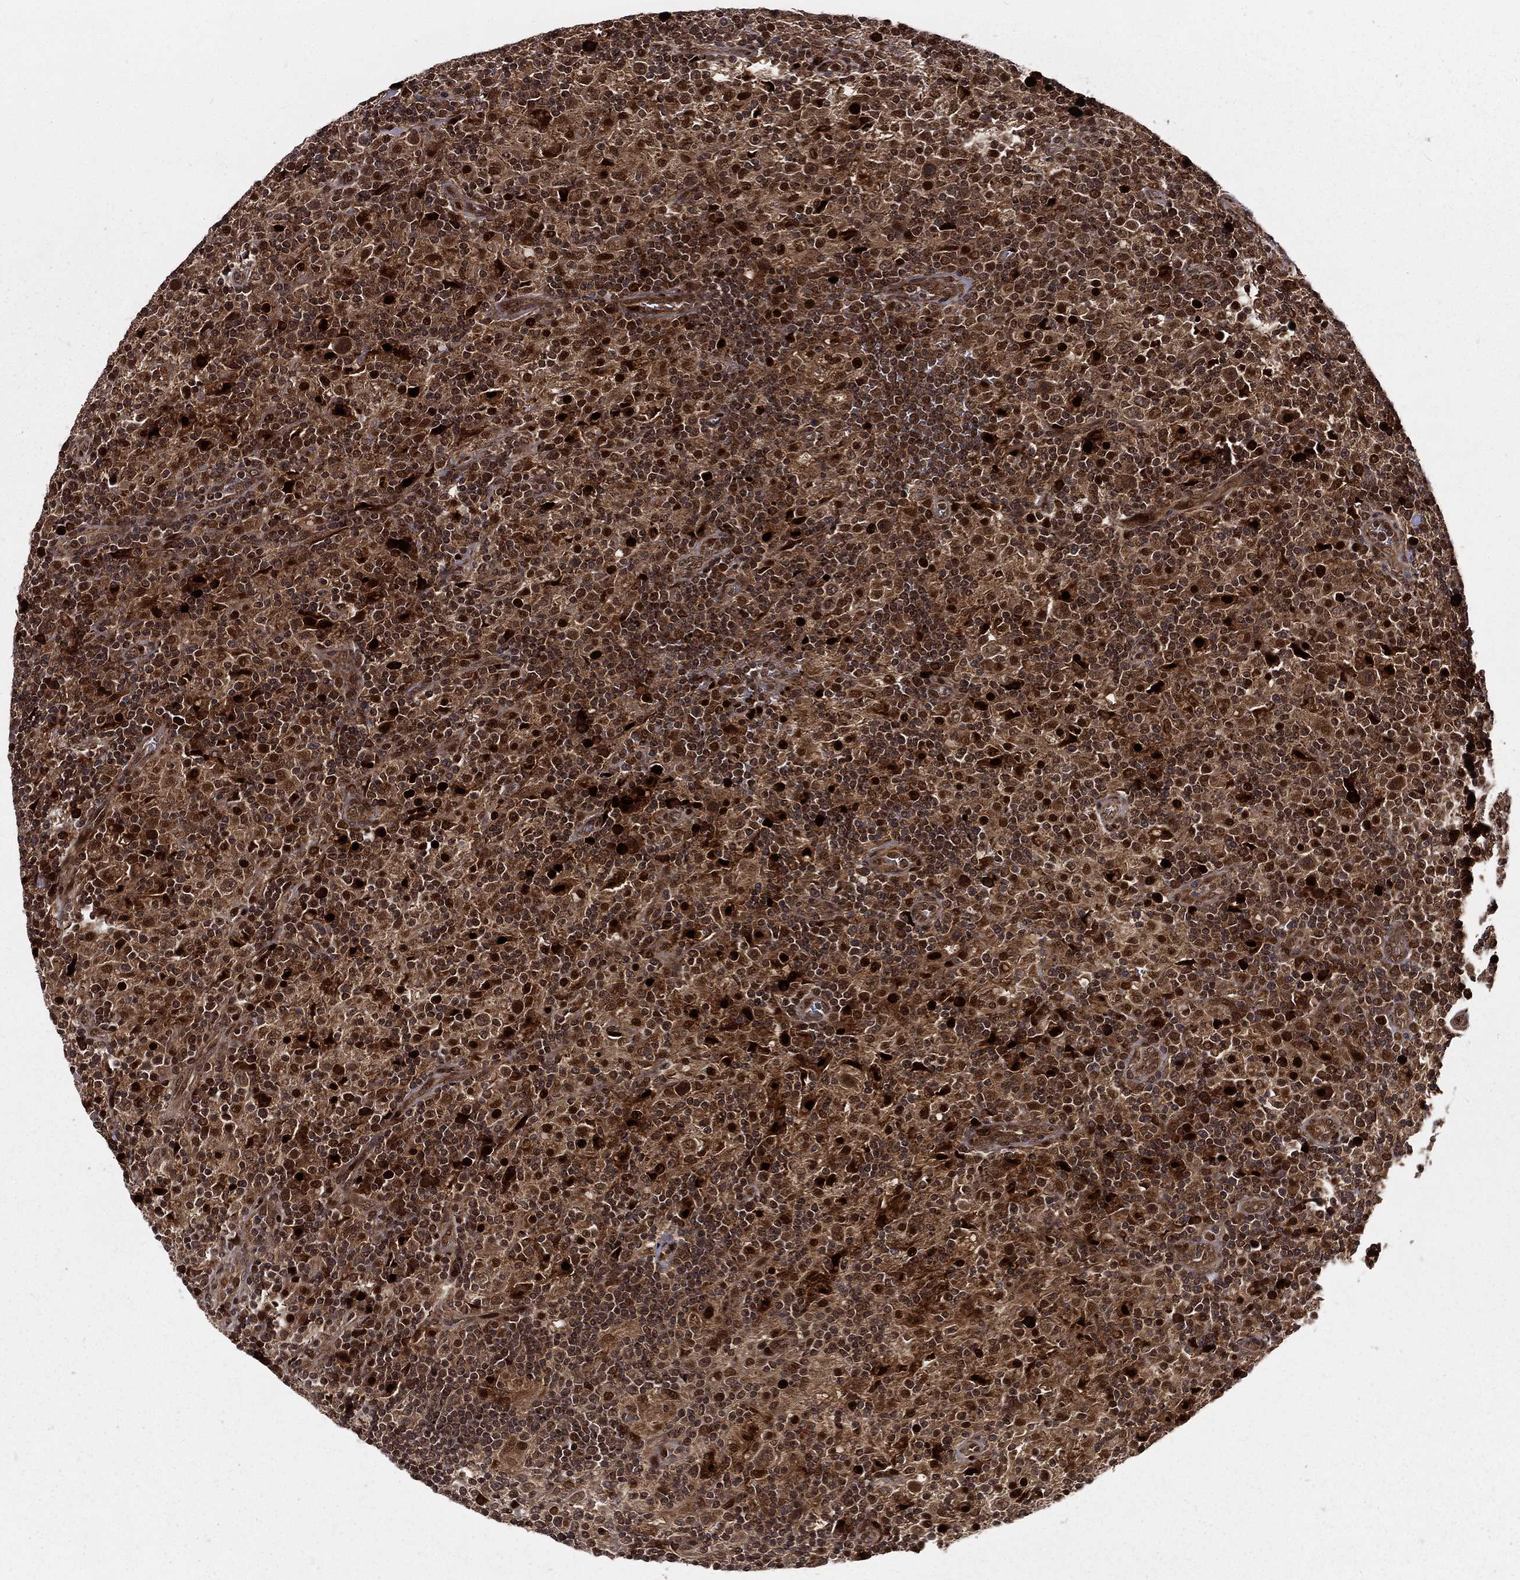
{"staining": {"intensity": "strong", "quantity": "25%-75%", "location": "cytoplasmic/membranous,nuclear"}, "tissue": "lymphoma", "cell_type": "Tumor cells", "image_type": "cancer", "snomed": [{"axis": "morphology", "description": "Hodgkin's disease, NOS"}, {"axis": "topography", "description": "Lymph node"}], "caption": "DAB (3,3'-diaminobenzidine) immunohistochemical staining of human Hodgkin's disease exhibits strong cytoplasmic/membranous and nuclear protein expression in approximately 25%-75% of tumor cells.", "gene": "MDM2", "patient": {"sex": "male", "age": 70}}